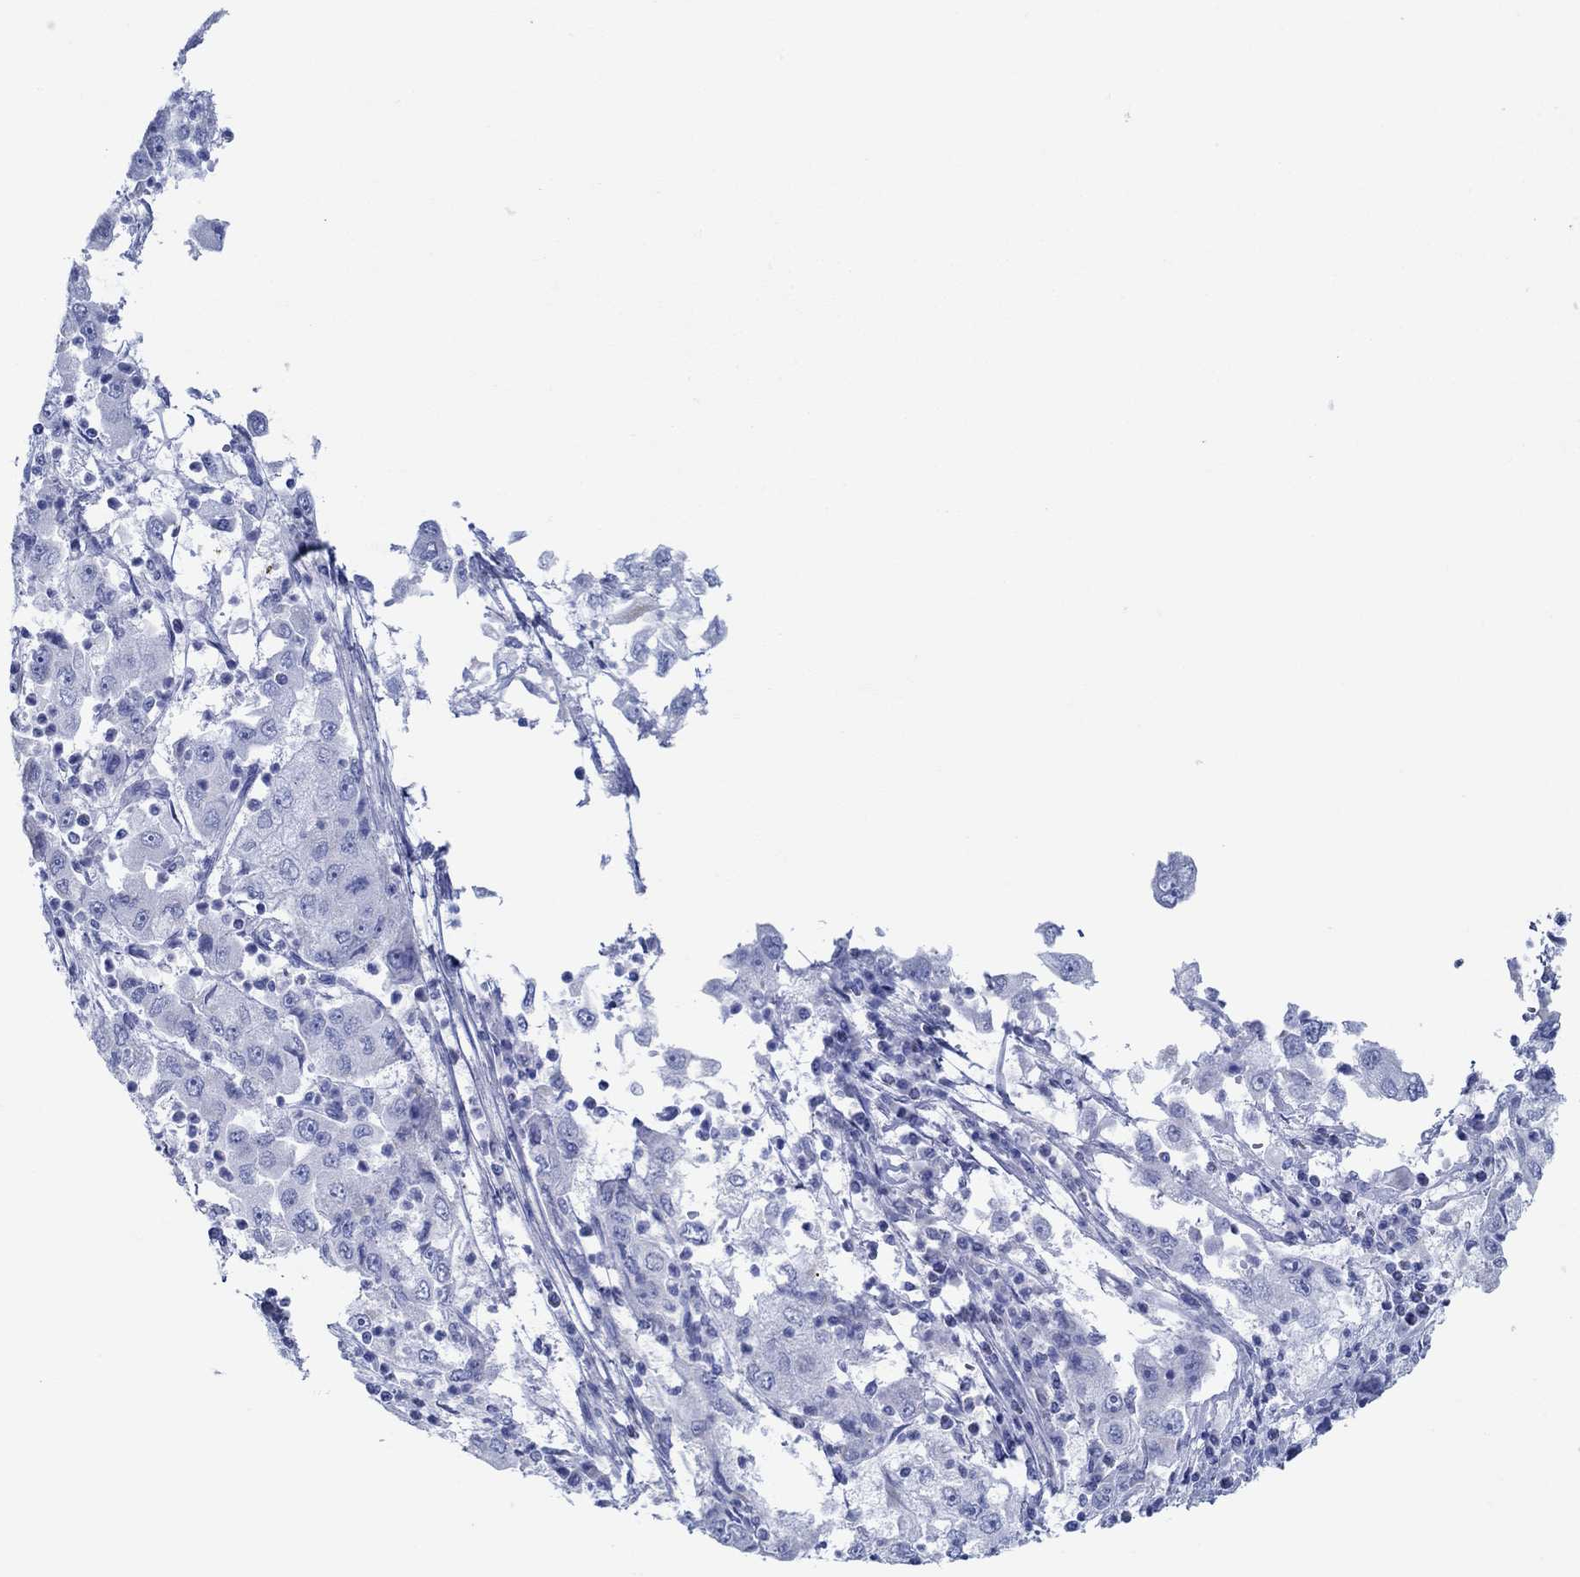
{"staining": {"intensity": "negative", "quantity": "none", "location": "none"}, "tissue": "cervical cancer", "cell_type": "Tumor cells", "image_type": "cancer", "snomed": [{"axis": "morphology", "description": "Squamous cell carcinoma, NOS"}, {"axis": "topography", "description": "Cervix"}], "caption": "High power microscopy histopathology image of an IHC photomicrograph of cervical squamous cell carcinoma, revealing no significant expression in tumor cells. (IHC, brightfield microscopy, high magnification).", "gene": "IGFBP6", "patient": {"sex": "female", "age": 36}}